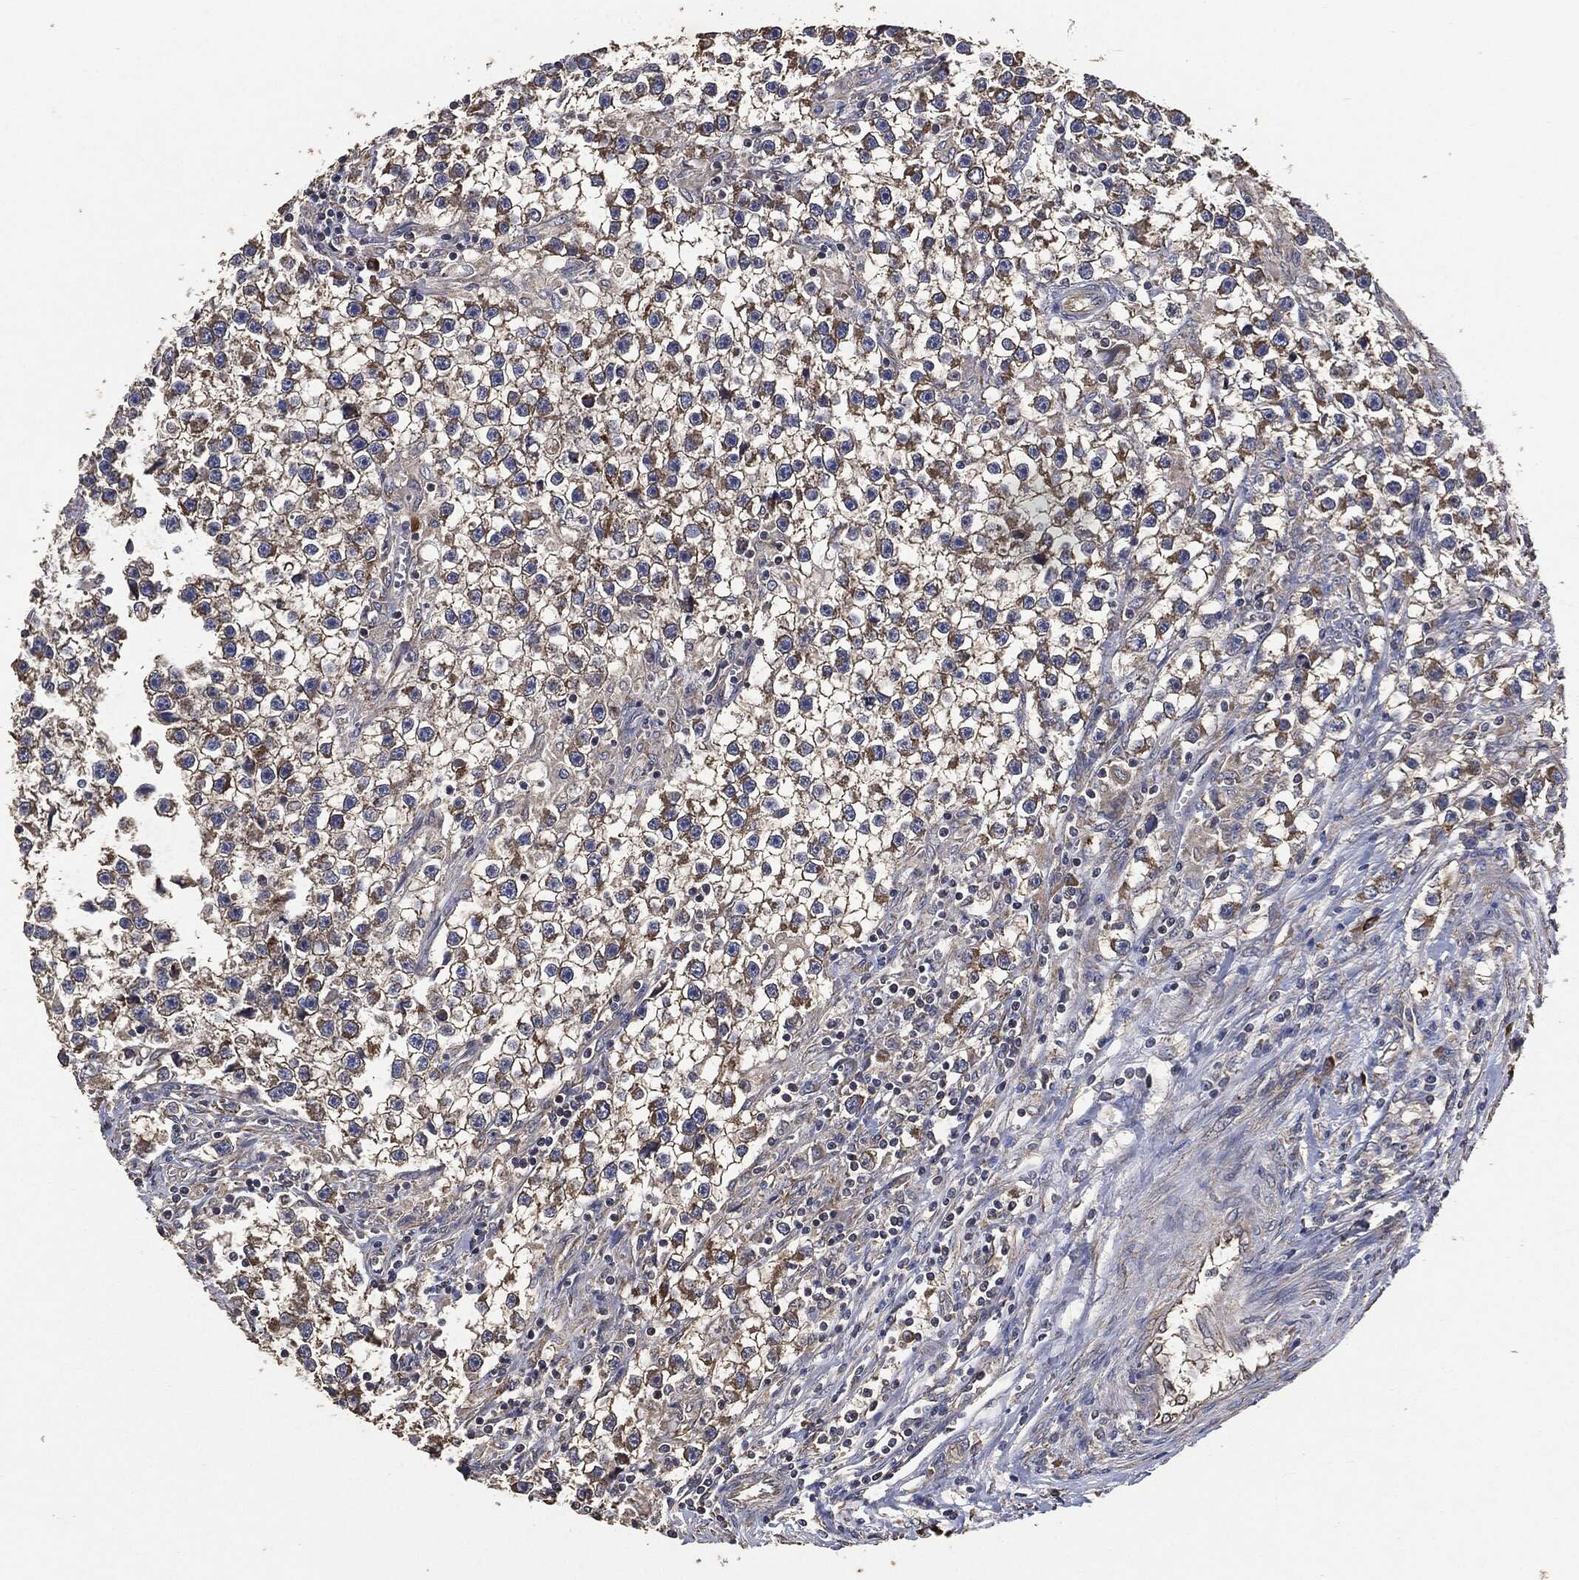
{"staining": {"intensity": "moderate", "quantity": "25%-75%", "location": "cytoplasmic/membranous"}, "tissue": "testis cancer", "cell_type": "Tumor cells", "image_type": "cancer", "snomed": [{"axis": "morphology", "description": "Seminoma, NOS"}, {"axis": "topography", "description": "Testis"}], "caption": "Tumor cells exhibit moderate cytoplasmic/membranous staining in approximately 25%-75% of cells in testis seminoma. The protein is stained brown, and the nuclei are stained in blue (DAB IHC with brightfield microscopy, high magnification).", "gene": "STK3", "patient": {"sex": "male", "age": 59}}